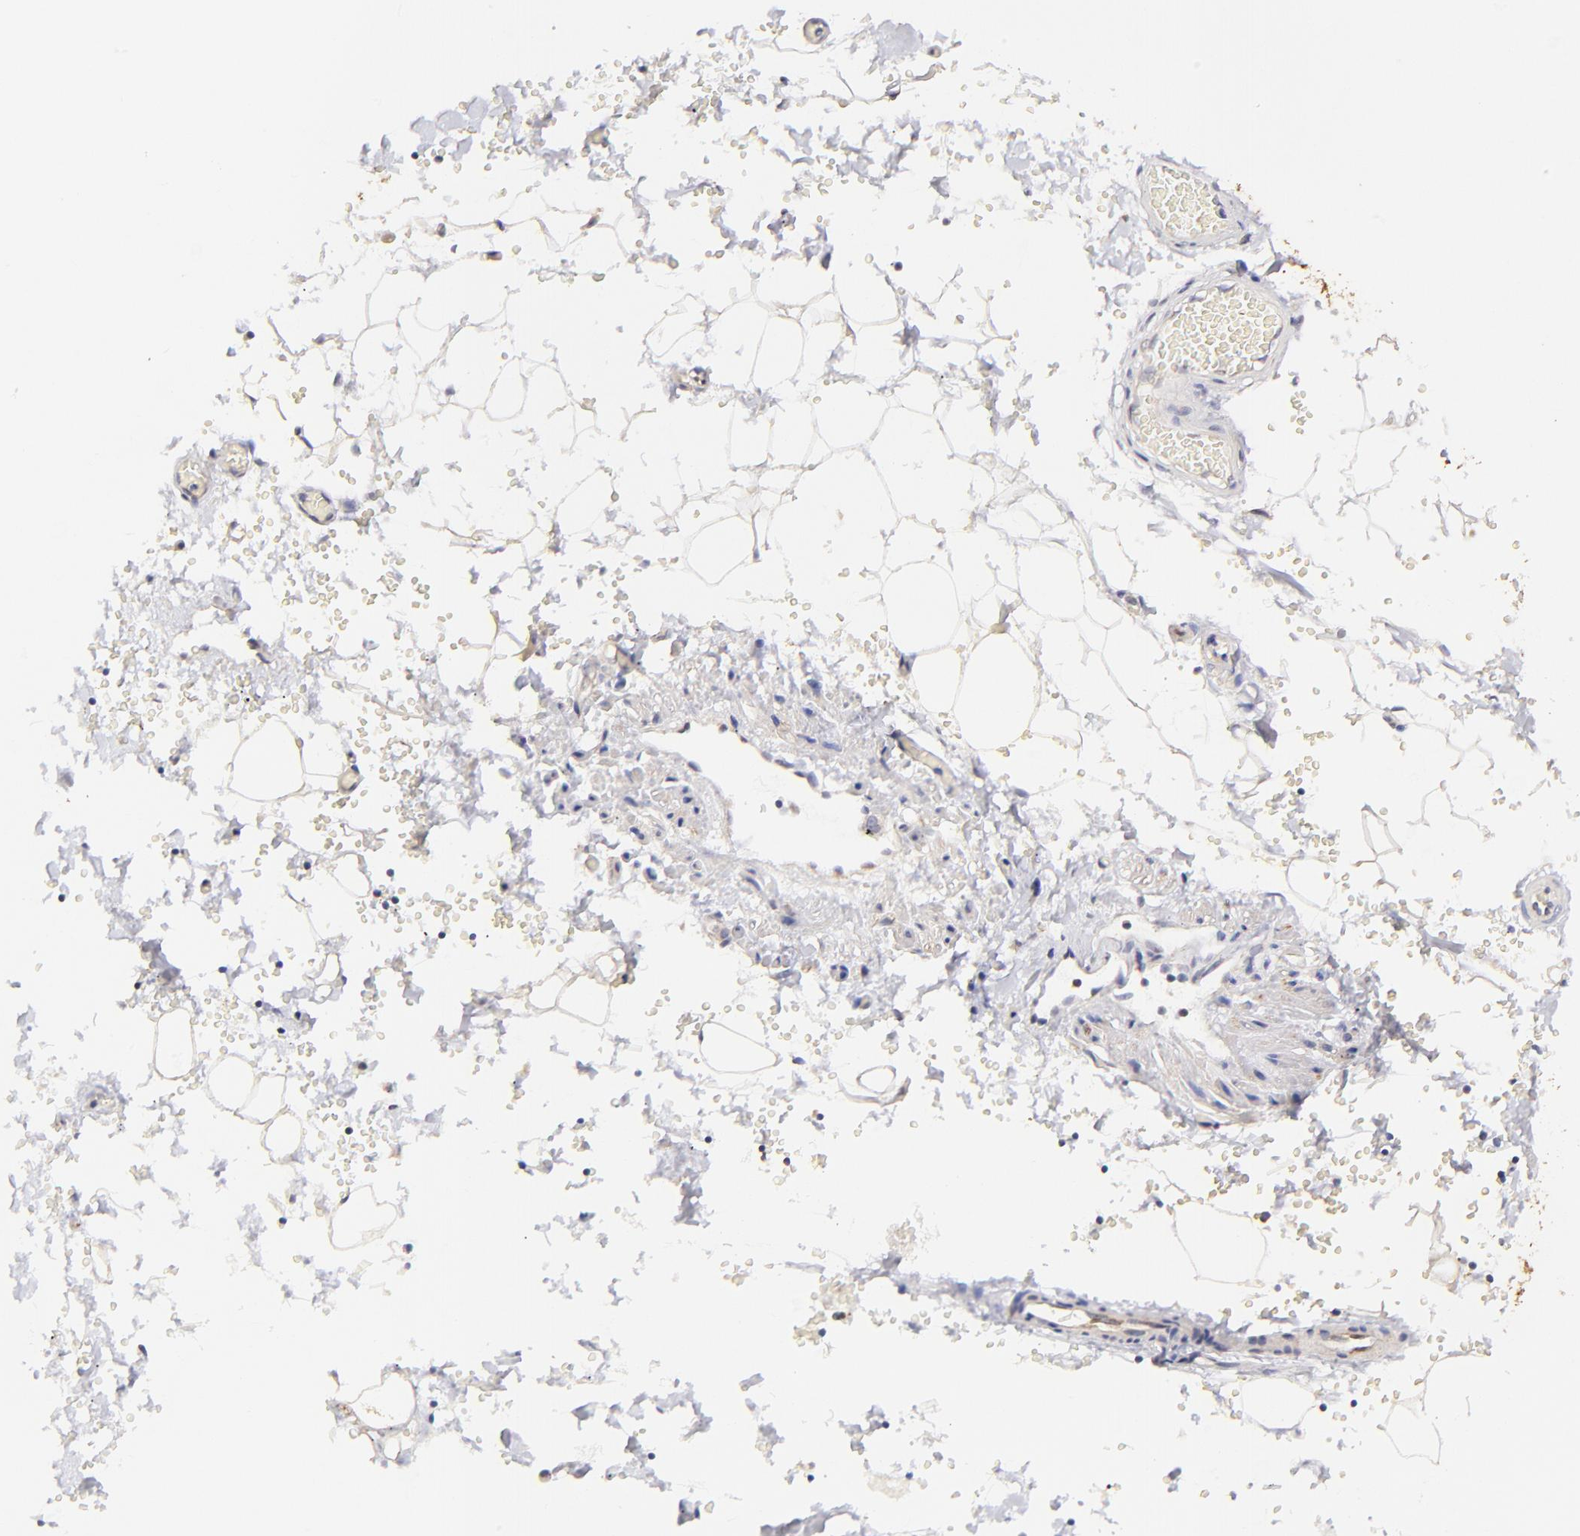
{"staining": {"intensity": "negative", "quantity": "none", "location": "none"}, "tissue": "adipose tissue", "cell_type": "Adipocytes", "image_type": "normal", "snomed": [{"axis": "morphology", "description": "Normal tissue, NOS"}, {"axis": "topography", "description": "Bronchus"}, {"axis": "topography", "description": "Lung"}], "caption": "DAB immunohistochemical staining of unremarkable adipose tissue demonstrates no significant staining in adipocytes. (Immunohistochemistry, brightfield microscopy, high magnification).", "gene": "BTG2", "patient": {"sex": "female", "age": 56}}